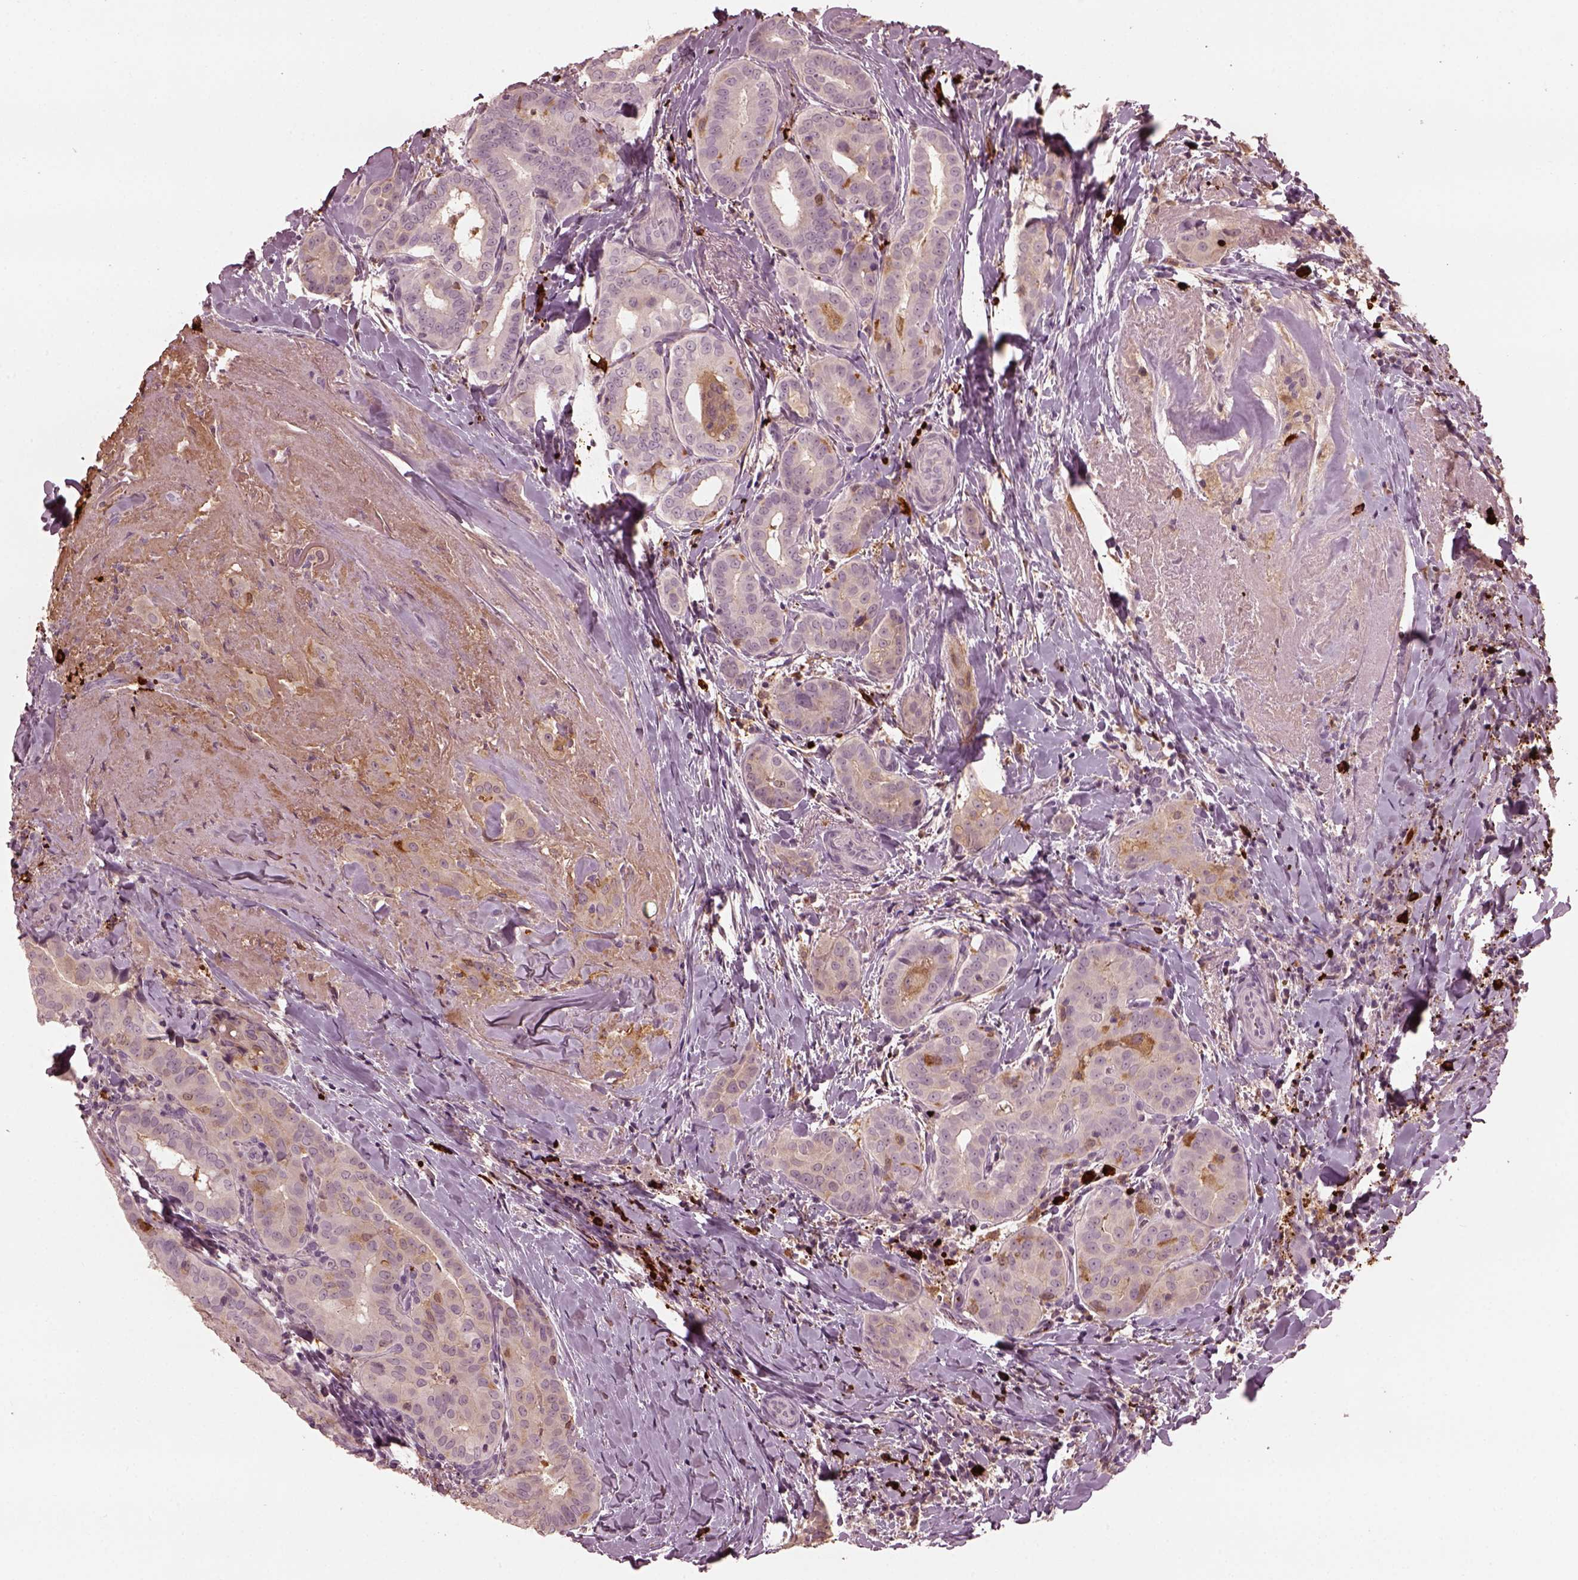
{"staining": {"intensity": "negative", "quantity": "none", "location": "none"}, "tissue": "thyroid cancer", "cell_type": "Tumor cells", "image_type": "cancer", "snomed": [{"axis": "morphology", "description": "Papillary adenocarcinoma, NOS"}, {"axis": "morphology", "description": "Papillary adenoma metastatic"}, {"axis": "topography", "description": "Thyroid gland"}], "caption": "Thyroid papillary adenocarcinoma was stained to show a protein in brown. There is no significant staining in tumor cells.", "gene": "PSTPIP2", "patient": {"sex": "female", "age": 50}}